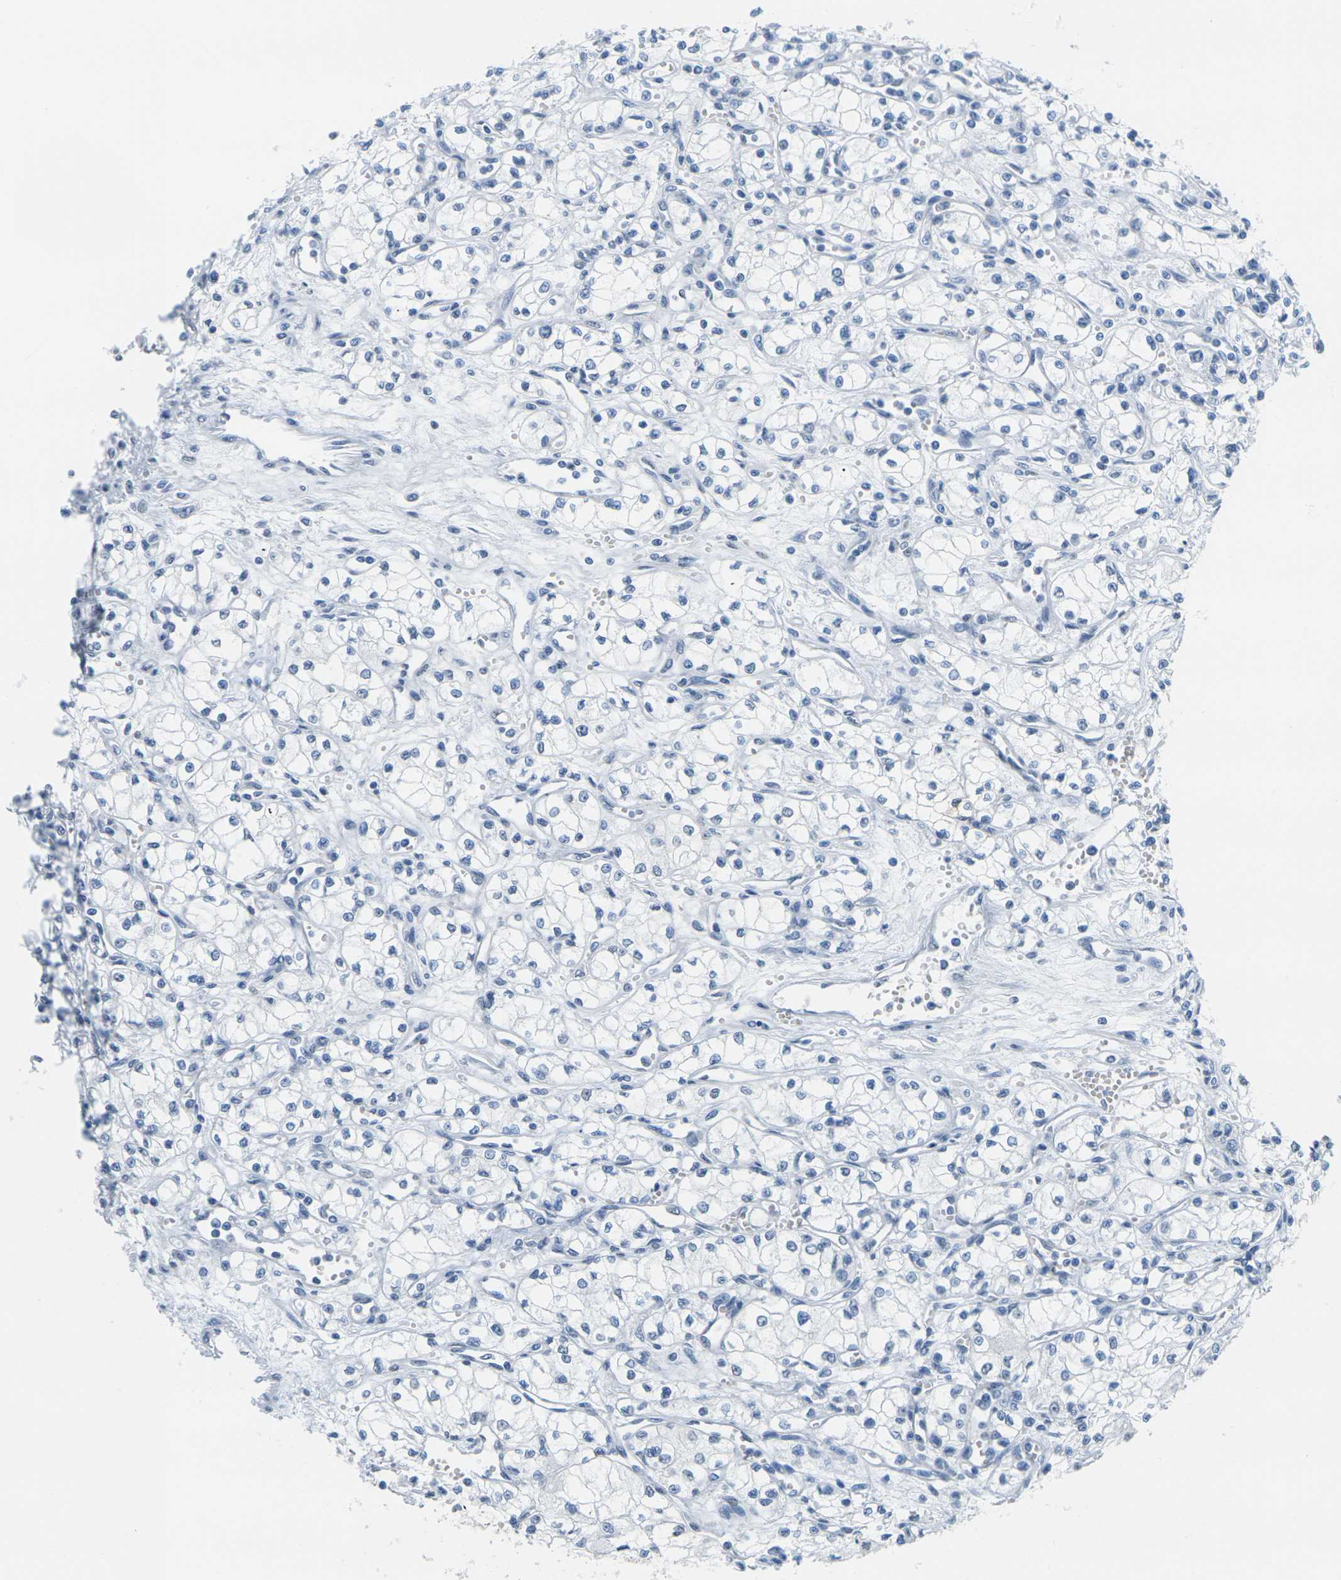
{"staining": {"intensity": "negative", "quantity": "none", "location": "none"}, "tissue": "renal cancer", "cell_type": "Tumor cells", "image_type": "cancer", "snomed": [{"axis": "morphology", "description": "Normal tissue, NOS"}, {"axis": "morphology", "description": "Adenocarcinoma, NOS"}, {"axis": "topography", "description": "Kidney"}], "caption": "Immunohistochemical staining of renal cancer (adenocarcinoma) demonstrates no significant staining in tumor cells.", "gene": "CTAG1A", "patient": {"sex": "male", "age": 59}}